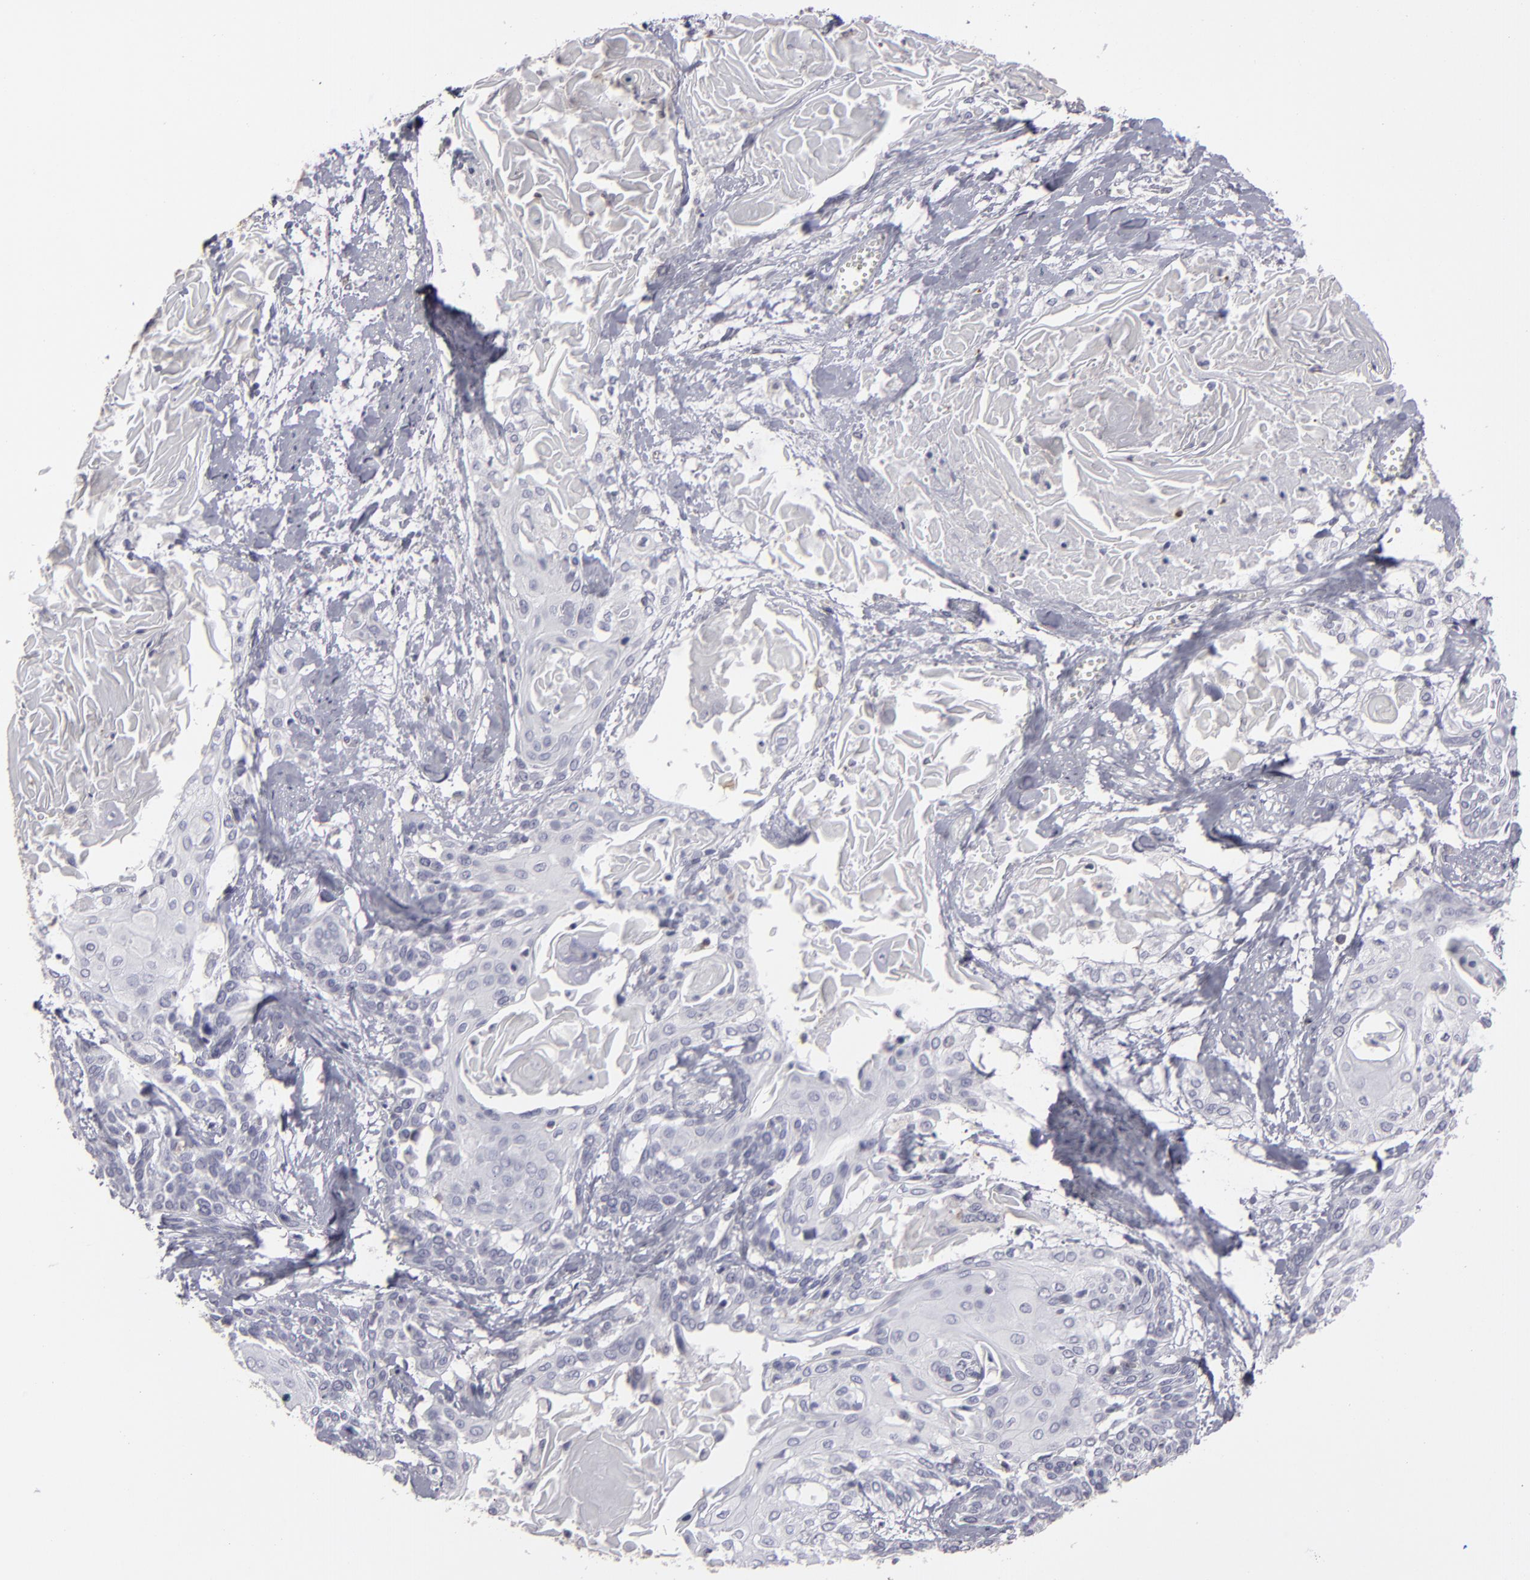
{"staining": {"intensity": "negative", "quantity": "none", "location": "none"}, "tissue": "cervical cancer", "cell_type": "Tumor cells", "image_type": "cancer", "snomed": [{"axis": "morphology", "description": "Squamous cell carcinoma, NOS"}, {"axis": "topography", "description": "Cervix"}], "caption": "High magnification brightfield microscopy of cervical cancer (squamous cell carcinoma) stained with DAB (brown) and counterstained with hematoxylin (blue): tumor cells show no significant expression.", "gene": "SEMA3G", "patient": {"sex": "female", "age": 57}}